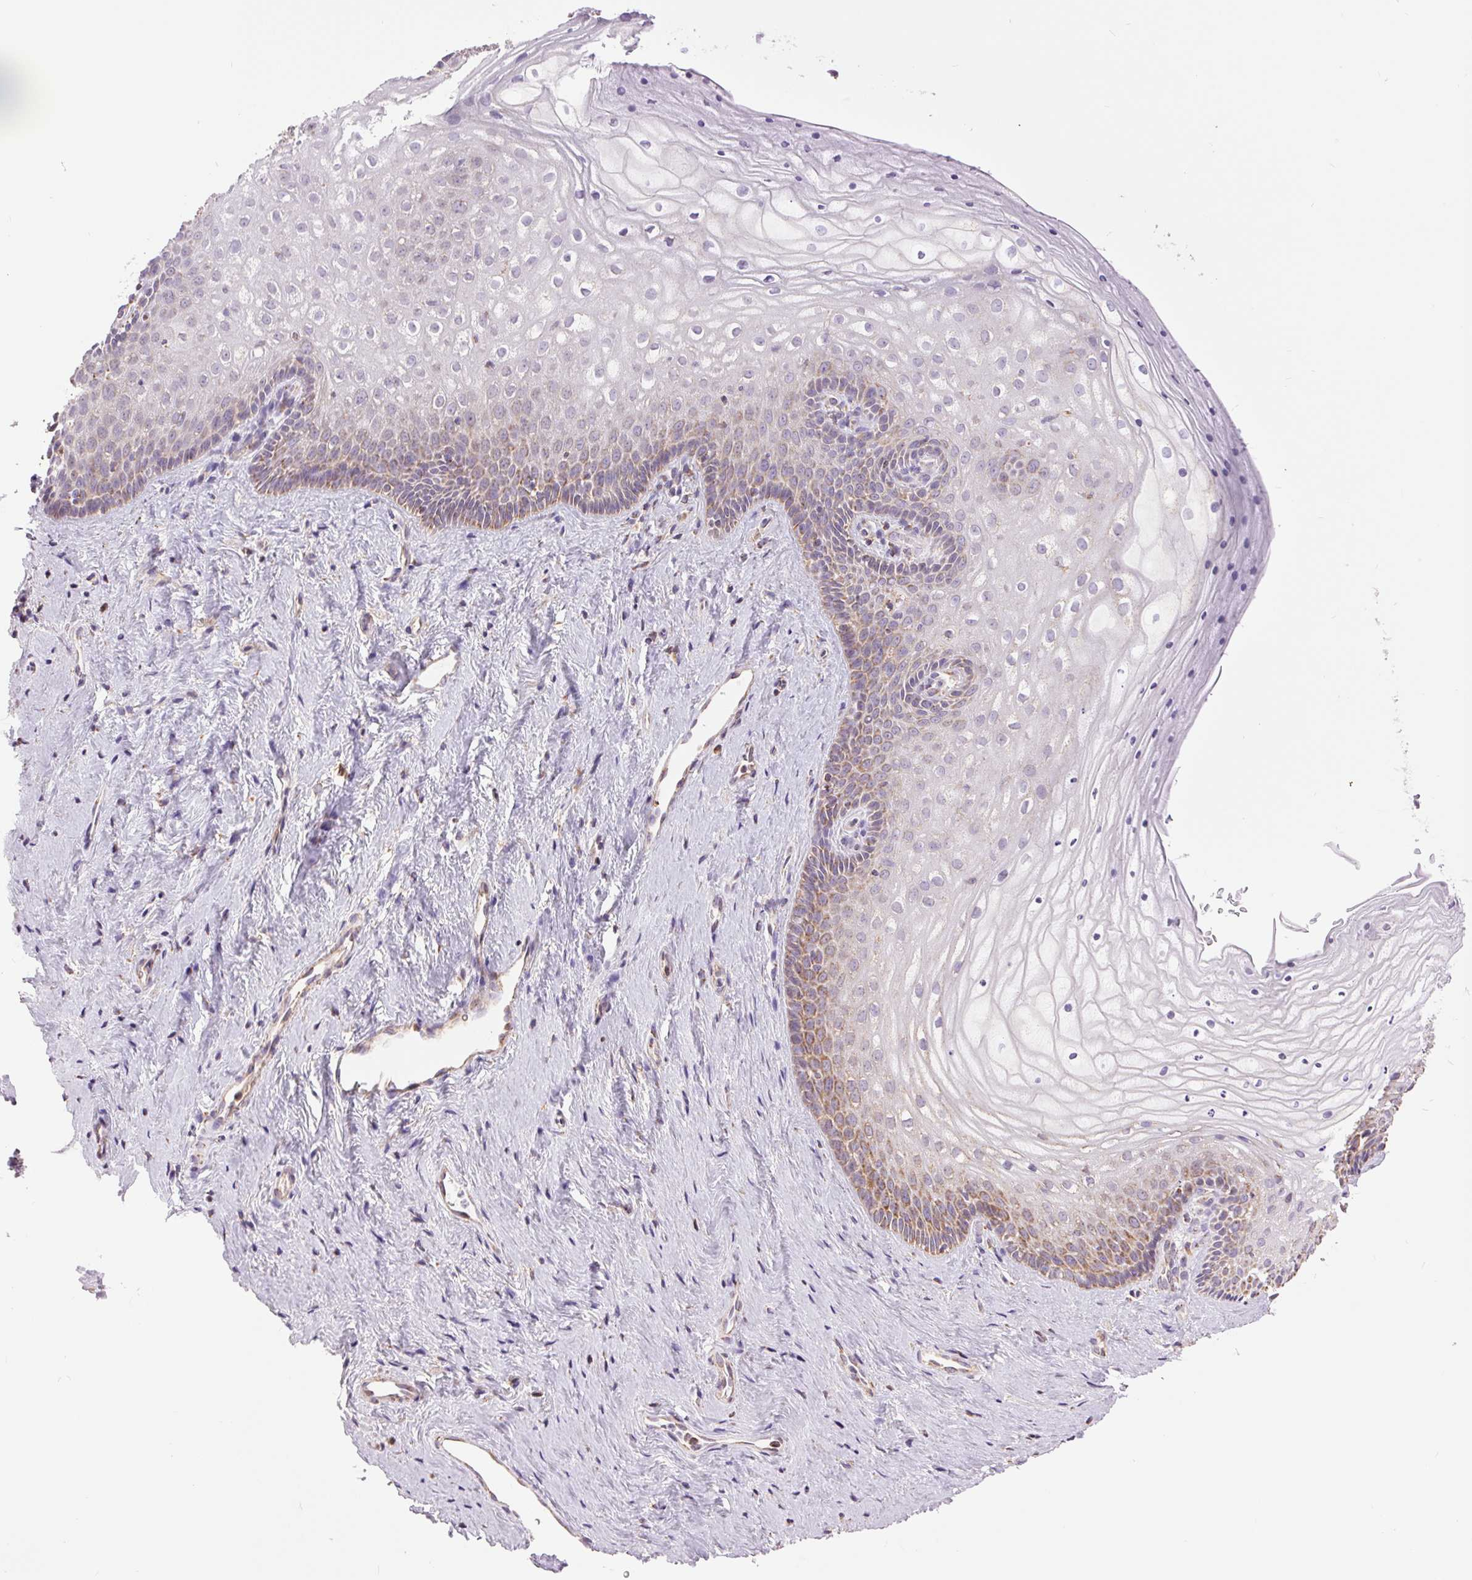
{"staining": {"intensity": "moderate", "quantity": "25%-75%", "location": "cytoplasmic/membranous"}, "tissue": "vagina", "cell_type": "Squamous epithelial cells", "image_type": "normal", "snomed": [{"axis": "morphology", "description": "Normal tissue, NOS"}, {"axis": "topography", "description": "Vagina"}], "caption": "A micrograph of vagina stained for a protein reveals moderate cytoplasmic/membranous brown staining in squamous epithelial cells. The protein of interest is stained brown, and the nuclei are stained in blue (DAB (3,3'-diaminobenzidine) IHC with brightfield microscopy, high magnification).", "gene": "ATP5PB", "patient": {"sex": "female", "age": 45}}